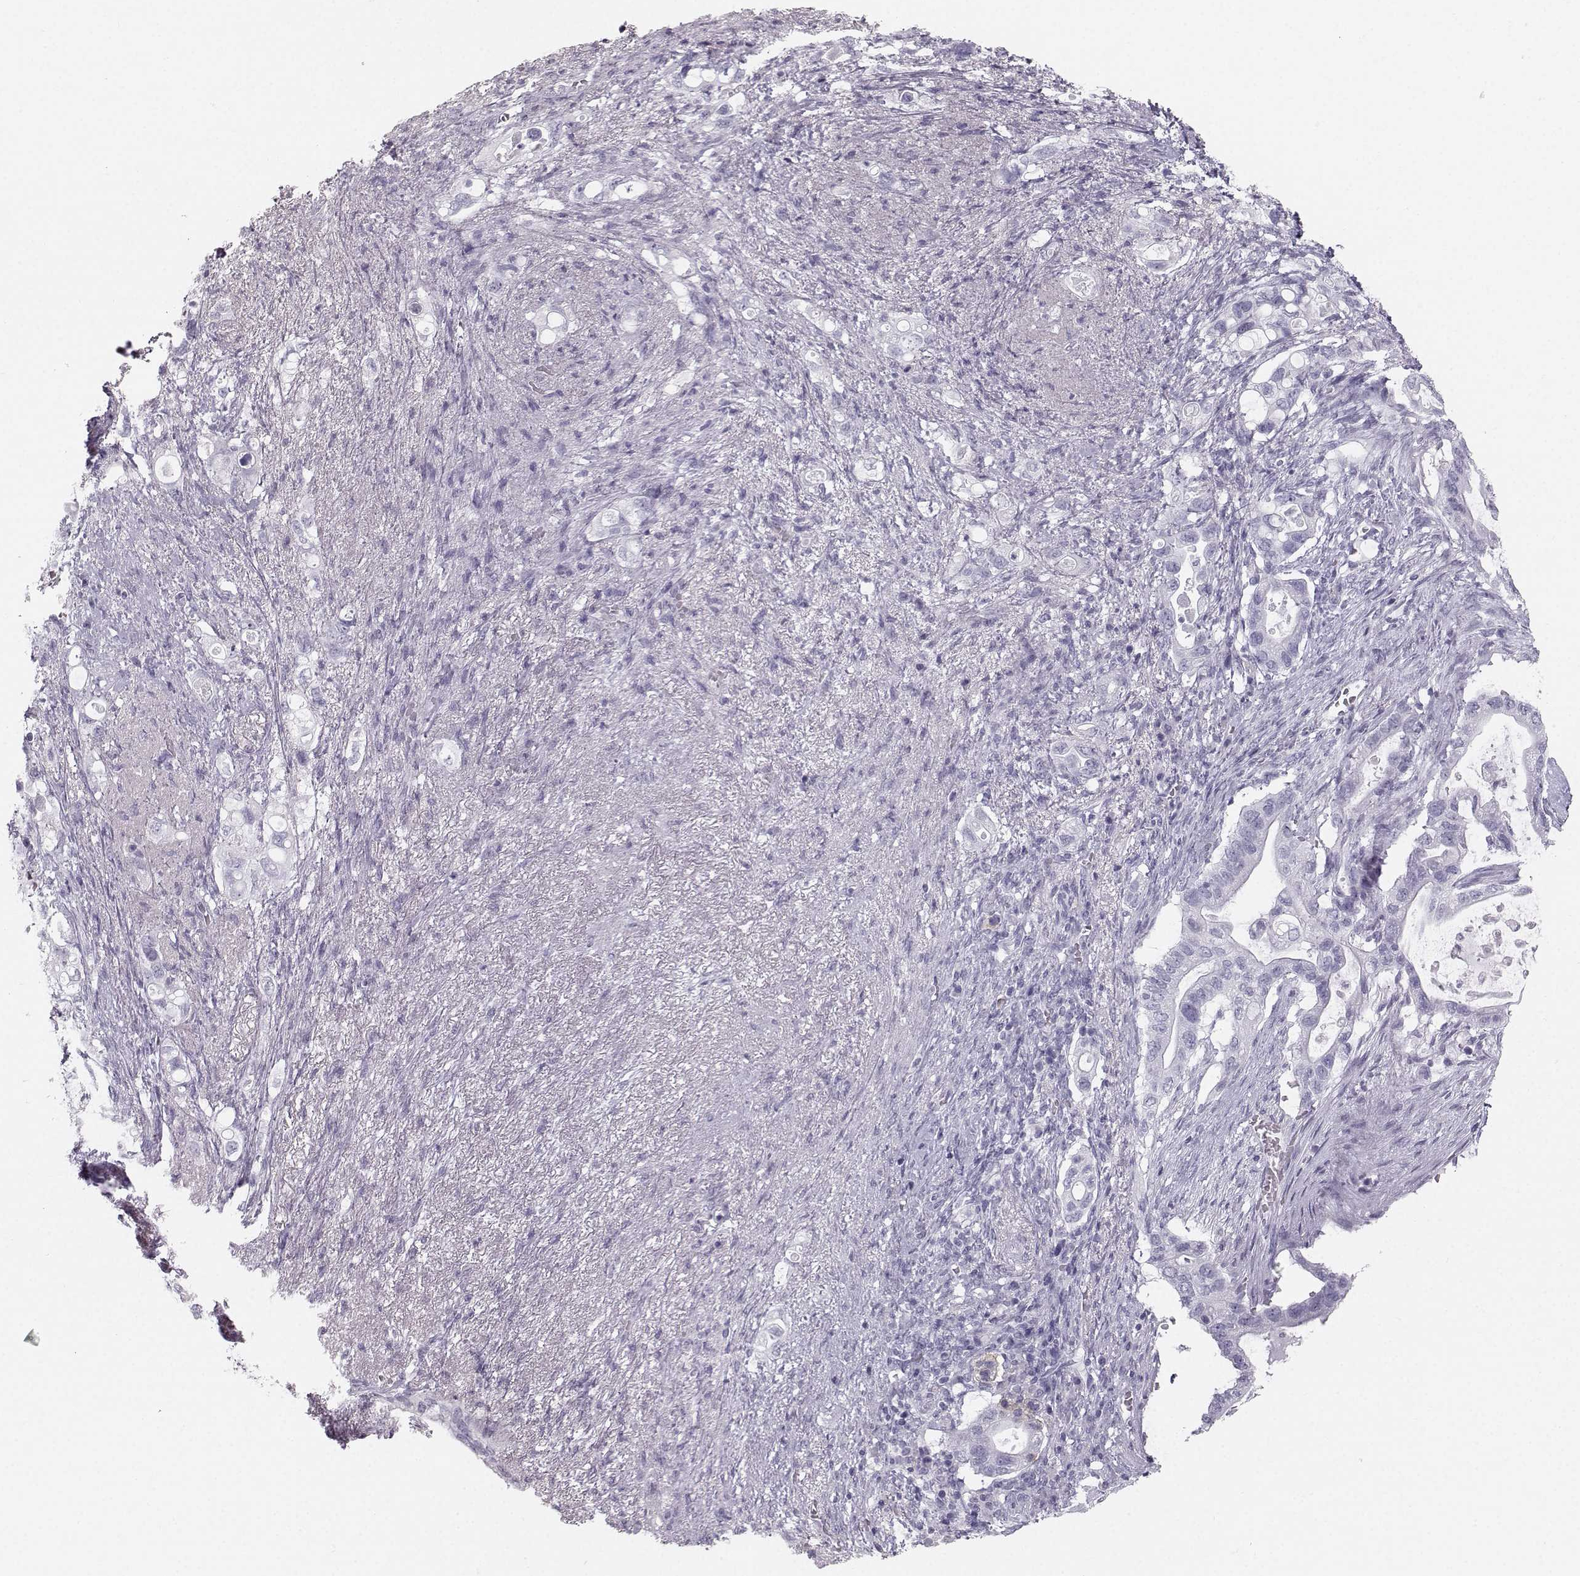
{"staining": {"intensity": "negative", "quantity": "none", "location": "none"}, "tissue": "pancreatic cancer", "cell_type": "Tumor cells", "image_type": "cancer", "snomed": [{"axis": "morphology", "description": "Adenocarcinoma, NOS"}, {"axis": "topography", "description": "Pancreas"}], "caption": "The micrograph demonstrates no staining of tumor cells in pancreatic cancer (adenocarcinoma). The staining was performed using DAB to visualize the protein expression in brown, while the nuclei were stained in blue with hematoxylin (Magnification: 20x).", "gene": "CASR", "patient": {"sex": "female", "age": 72}}